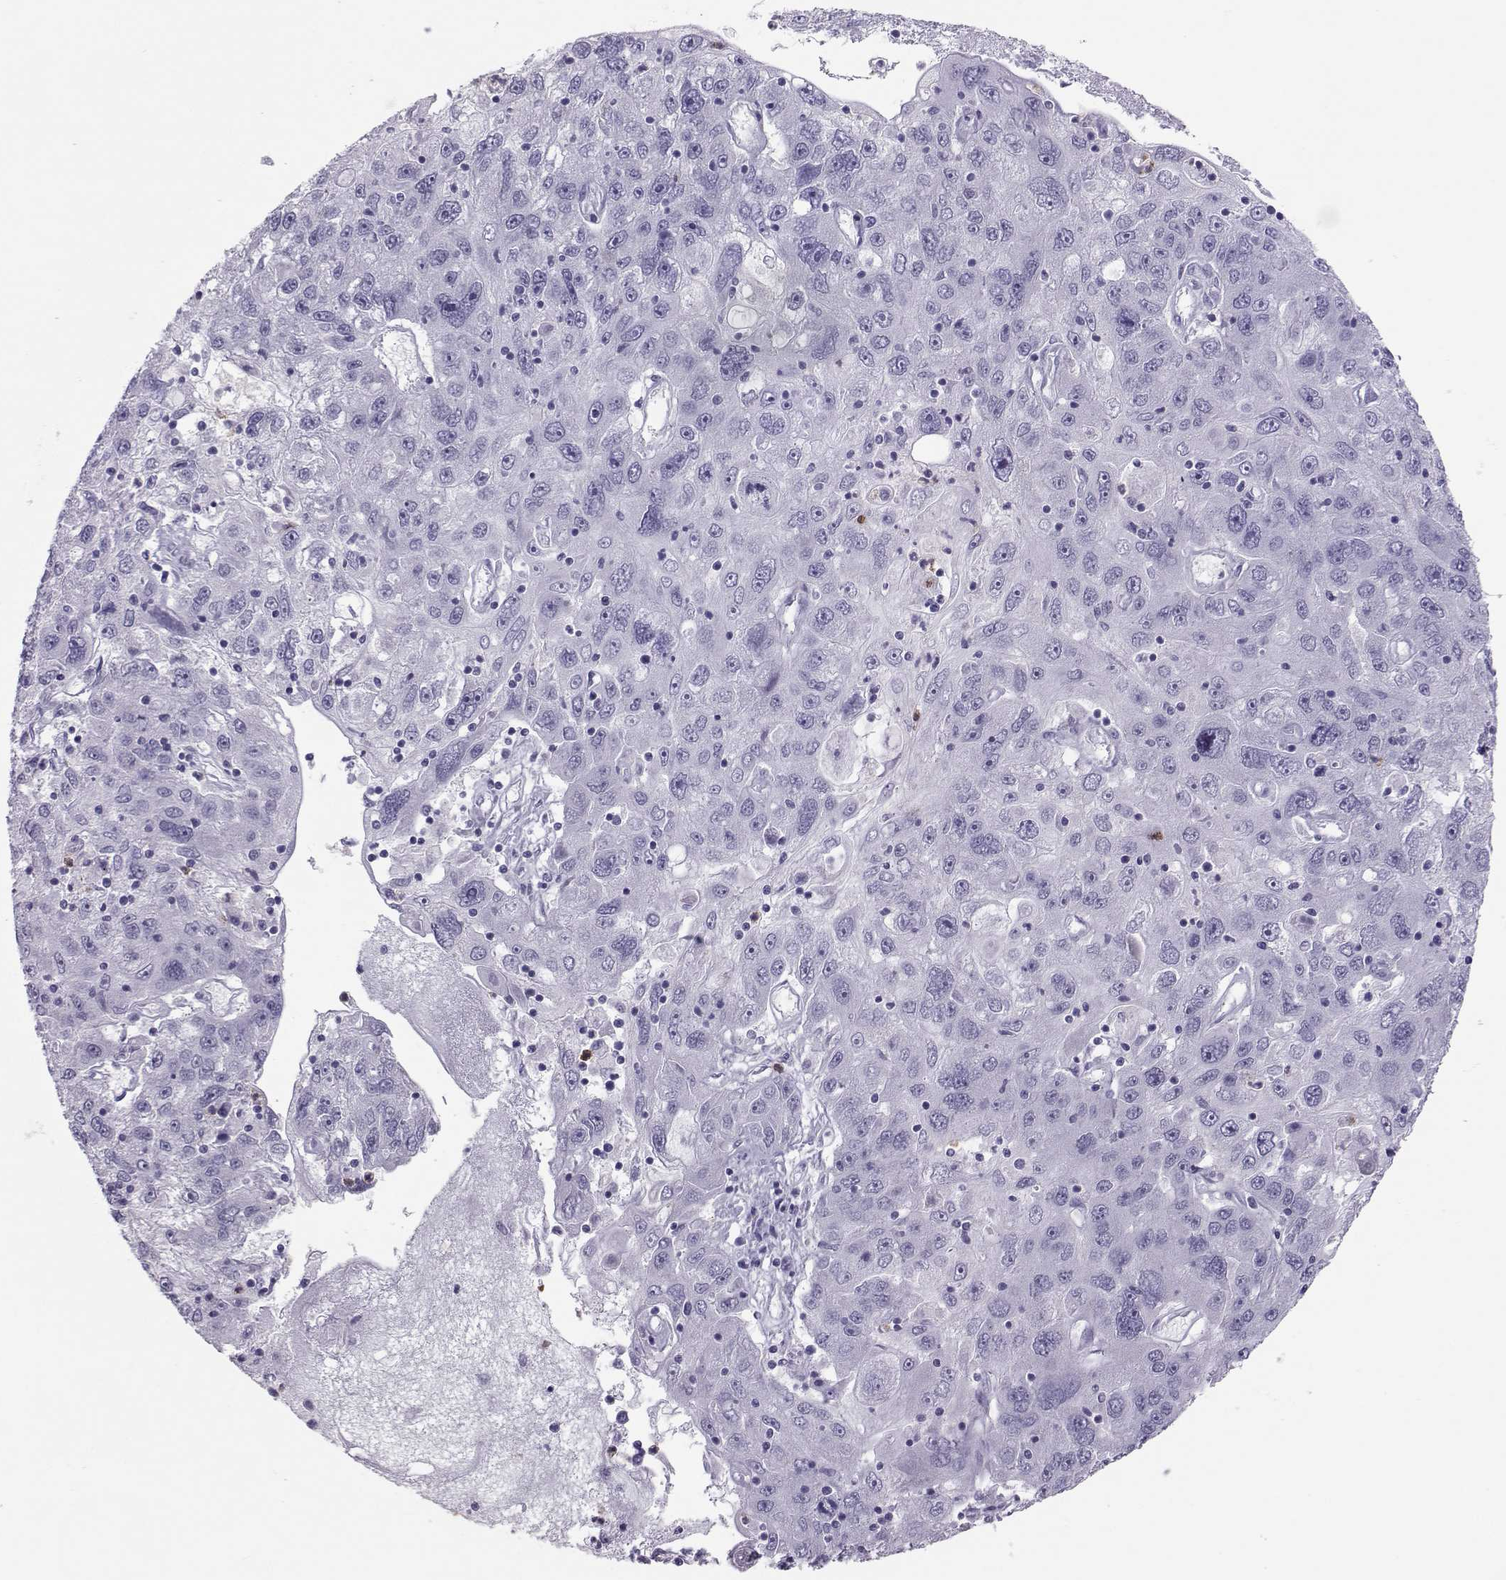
{"staining": {"intensity": "negative", "quantity": "none", "location": "none"}, "tissue": "stomach cancer", "cell_type": "Tumor cells", "image_type": "cancer", "snomed": [{"axis": "morphology", "description": "Adenocarcinoma, NOS"}, {"axis": "topography", "description": "Stomach"}], "caption": "A high-resolution histopathology image shows immunohistochemistry (IHC) staining of stomach cancer, which shows no significant expression in tumor cells.", "gene": "TRPM7", "patient": {"sex": "male", "age": 56}}